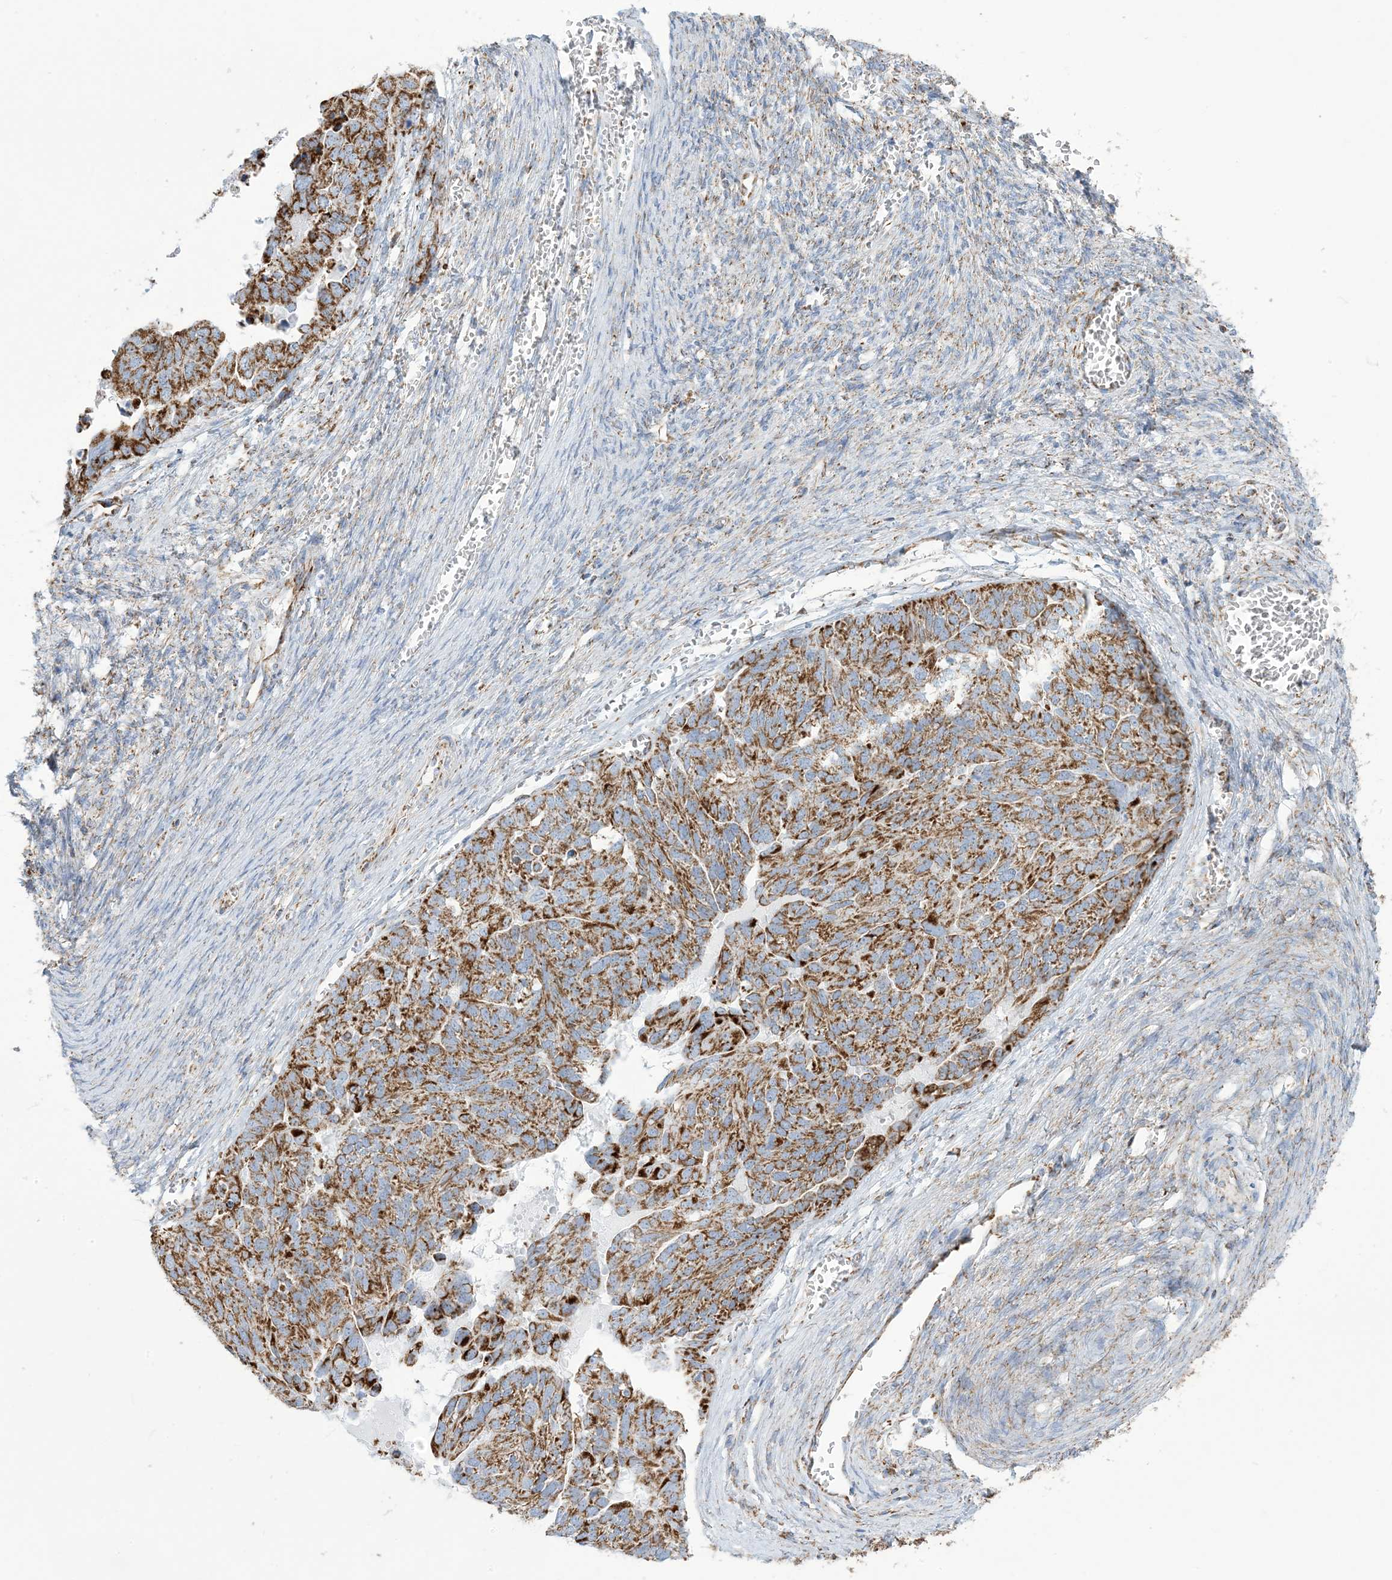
{"staining": {"intensity": "moderate", "quantity": ">75%", "location": "cytoplasmic/membranous"}, "tissue": "ovarian cancer", "cell_type": "Tumor cells", "image_type": "cancer", "snomed": [{"axis": "morphology", "description": "Cystadenocarcinoma, serous, NOS"}, {"axis": "topography", "description": "Ovary"}], "caption": "A brown stain shows moderate cytoplasmic/membranous expression of a protein in human serous cystadenocarcinoma (ovarian) tumor cells. (DAB IHC, brown staining for protein, blue staining for nuclei).", "gene": "SAMM50", "patient": {"sex": "female", "age": 44}}